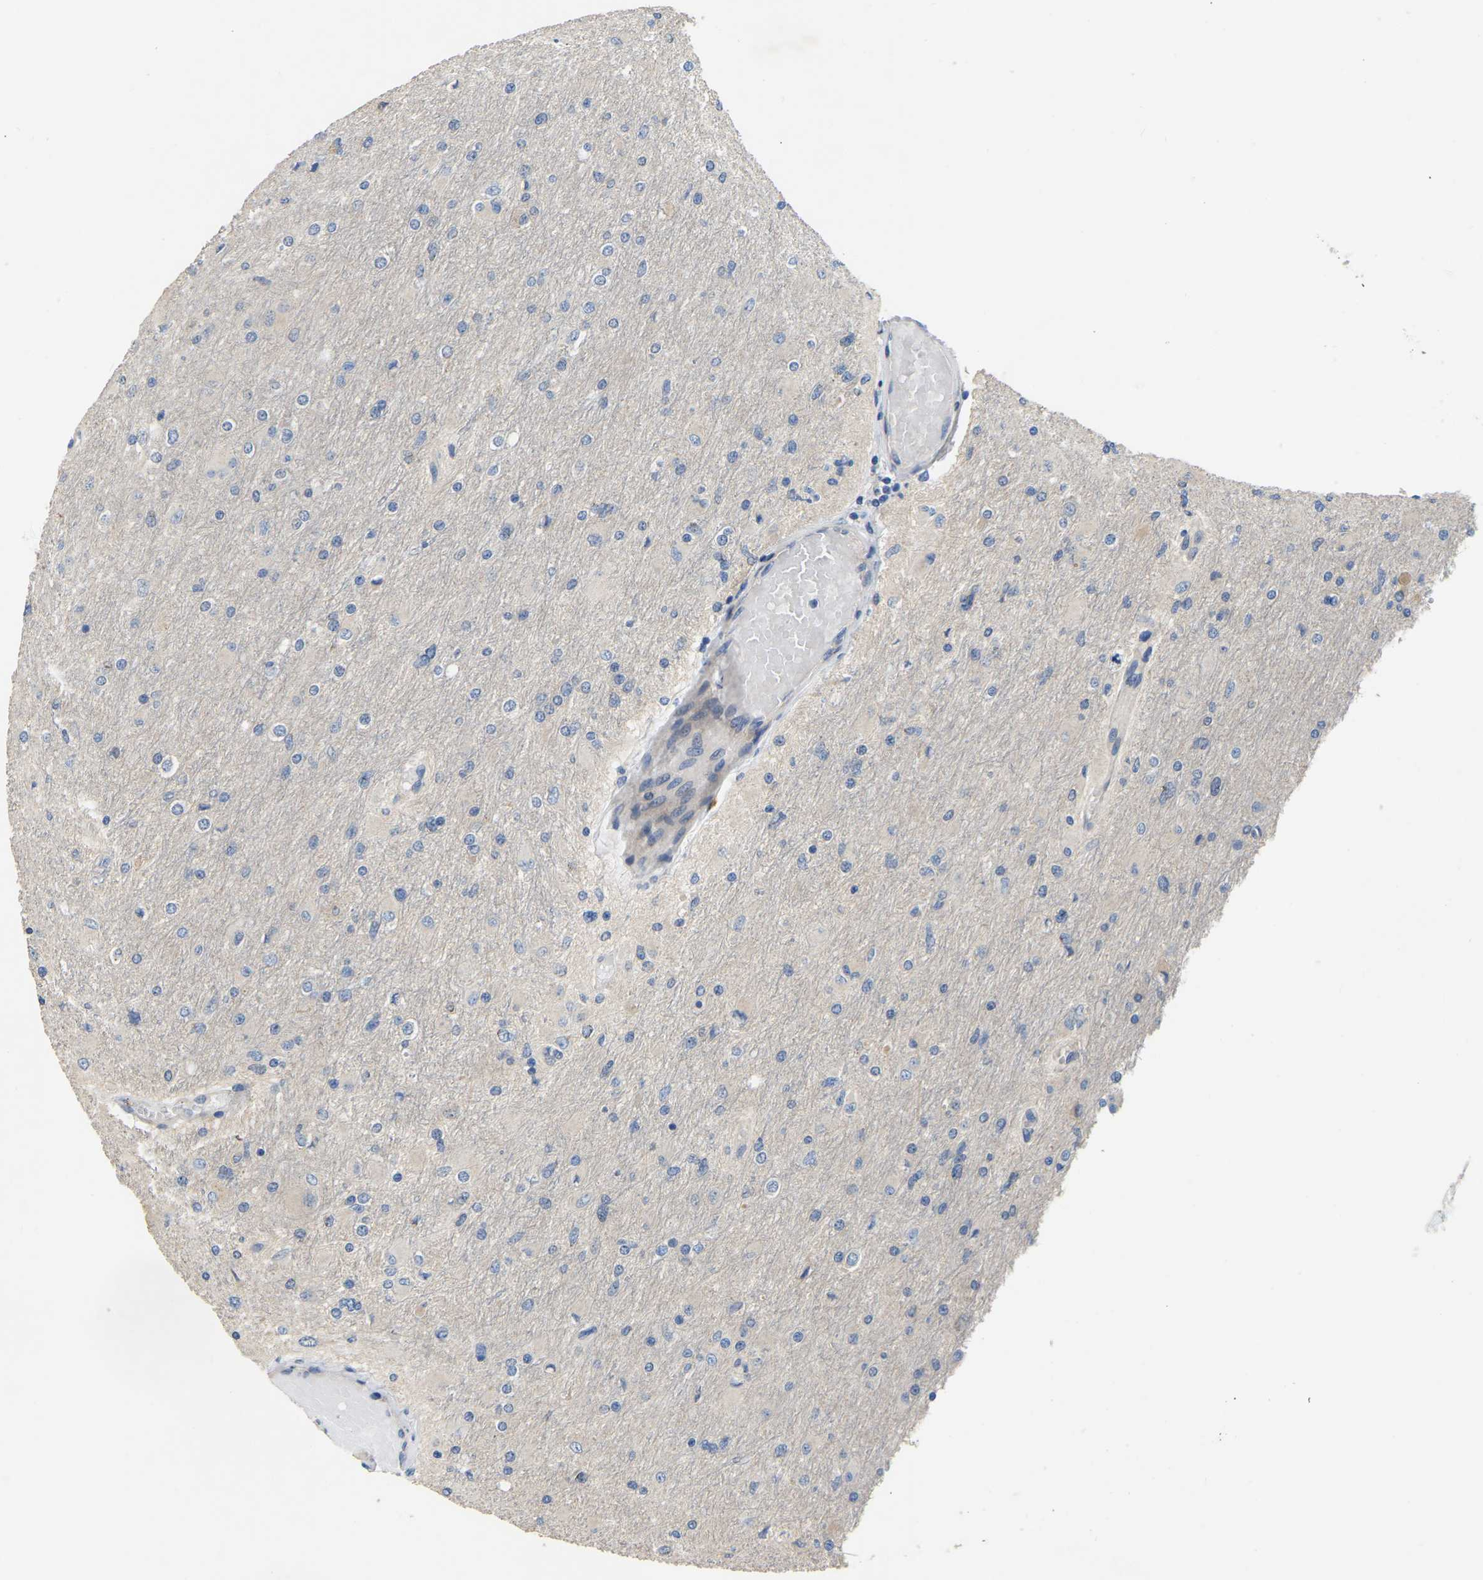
{"staining": {"intensity": "negative", "quantity": "none", "location": "none"}, "tissue": "glioma", "cell_type": "Tumor cells", "image_type": "cancer", "snomed": [{"axis": "morphology", "description": "Glioma, malignant, High grade"}, {"axis": "topography", "description": "Cerebral cortex"}], "caption": "Human malignant glioma (high-grade) stained for a protein using immunohistochemistry exhibits no positivity in tumor cells.", "gene": "HIGD2B", "patient": {"sex": "female", "age": 36}}